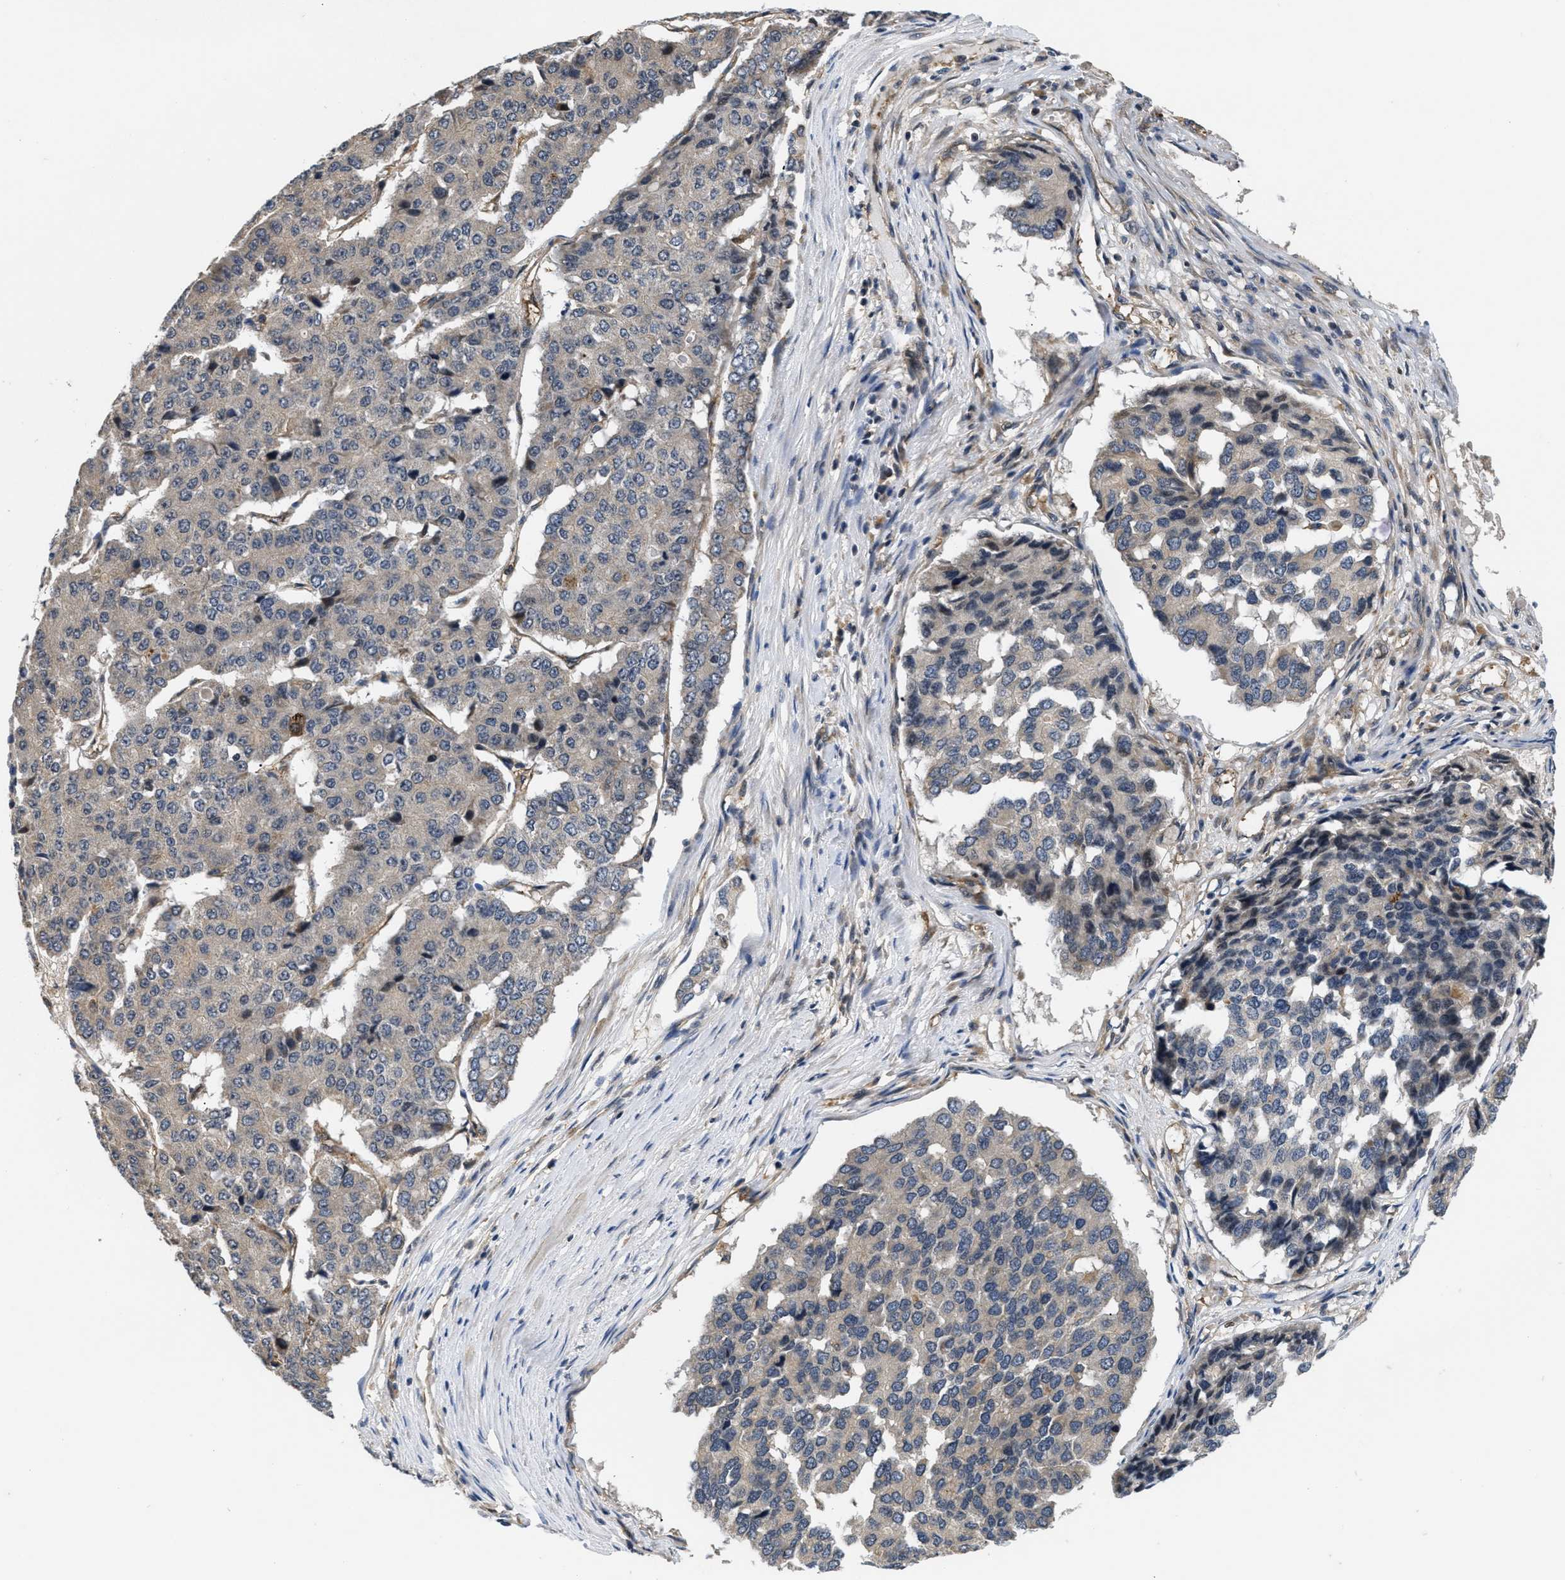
{"staining": {"intensity": "weak", "quantity": "<25%", "location": "cytoplasmic/membranous"}, "tissue": "pancreatic cancer", "cell_type": "Tumor cells", "image_type": "cancer", "snomed": [{"axis": "morphology", "description": "Adenocarcinoma, NOS"}, {"axis": "topography", "description": "Pancreas"}], "caption": "Pancreatic cancer (adenocarcinoma) was stained to show a protein in brown. There is no significant positivity in tumor cells. (Brightfield microscopy of DAB (3,3'-diaminobenzidine) IHC at high magnification).", "gene": "HMGCR", "patient": {"sex": "male", "age": 50}}